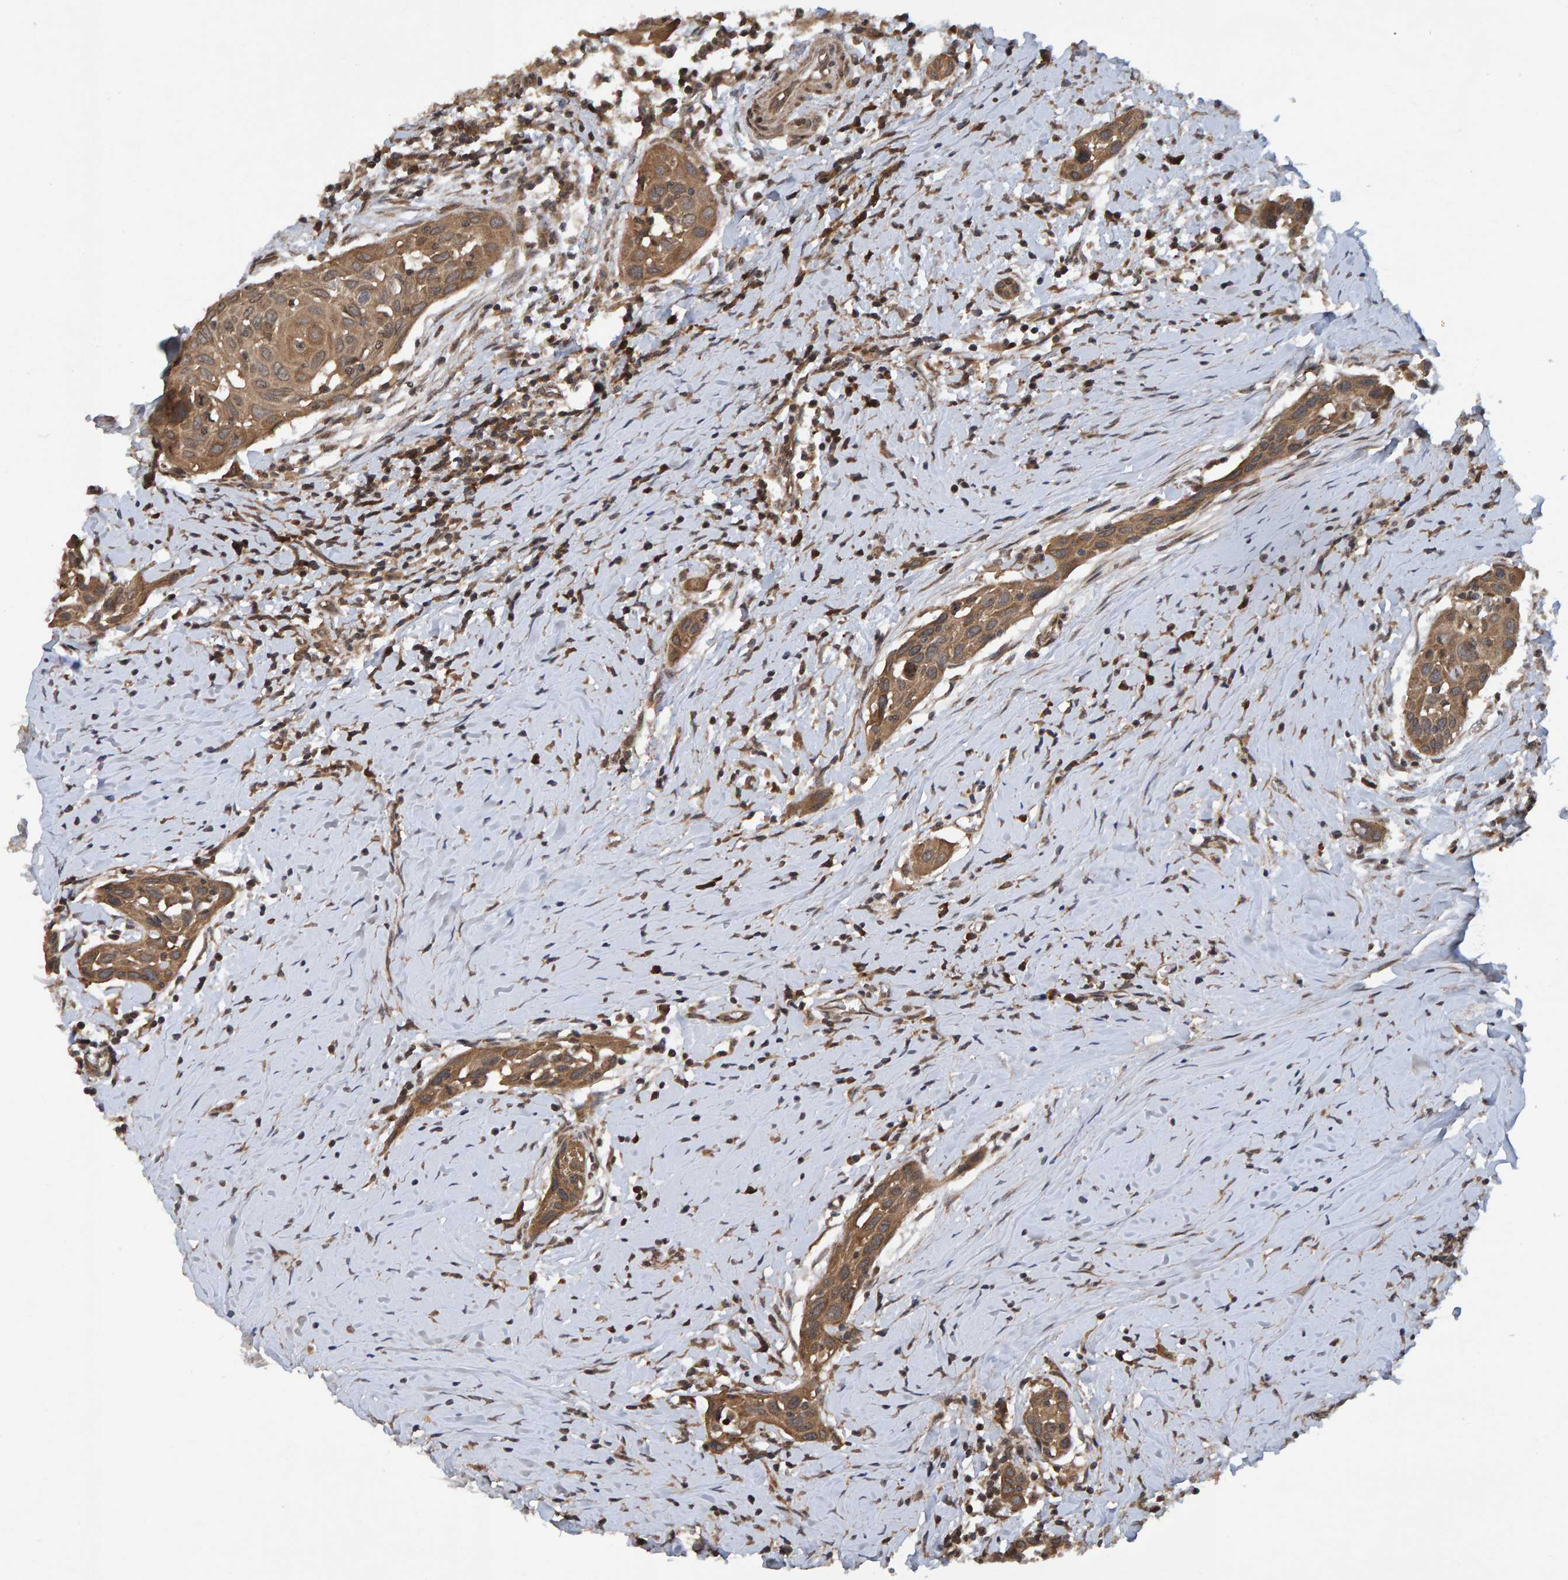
{"staining": {"intensity": "moderate", "quantity": ">75%", "location": "cytoplasmic/membranous"}, "tissue": "head and neck cancer", "cell_type": "Tumor cells", "image_type": "cancer", "snomed": [{"axis": "morphology", "description": "Squamous cell carcinoma, NOS"}, {"axis": "topography", "description": "Oral tissue"}, {"axis": "topography", "description": "Head-Neck"}], "caption": "High-power microscopy captured an IHC photomicrograph of head and neck cancer, revealing moderate cytoplasmic/membranous staining in about >75% of tumor cells.", "gene": "GAB2", "patient": {"sex": "female", "age": 50}}